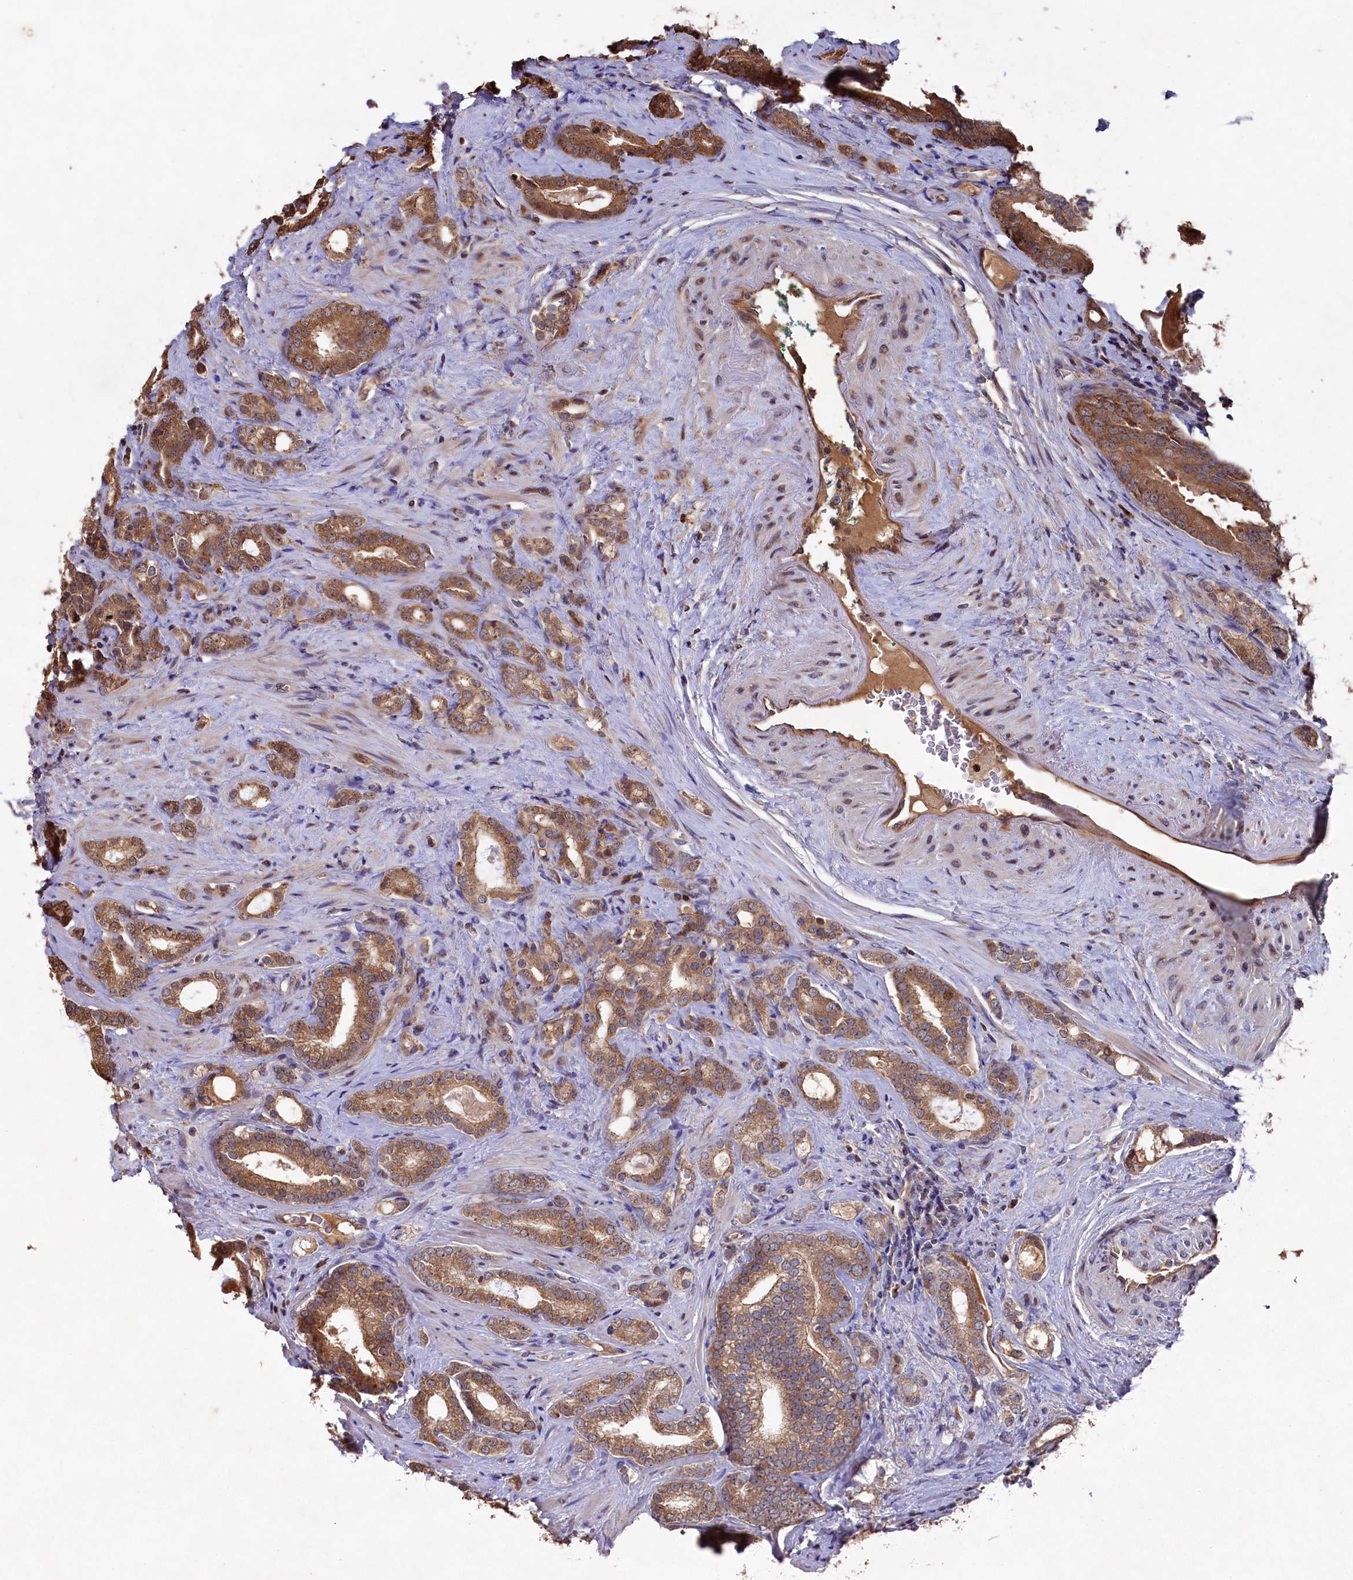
{"staining": {"intensity": "moderate", "quantity": ">75%", "location": "cytoplasmic/membranous"}, "tissue": "prostate cancer", "cell_type": "Tumor cells", "image_type": "cancer", "snomed": [{"axis": "morphology", "description": "Adenocarcinoma, High grade"}, {"axis": "topography", "description": "Prostate"}], "caption": "Protein staining shows moderate cytoplasmic/membranous positivity in about >75% of tumor cells in prostate cancer.", "gene": "NAA60", "patient": {"sex": "male", "age": 63}}